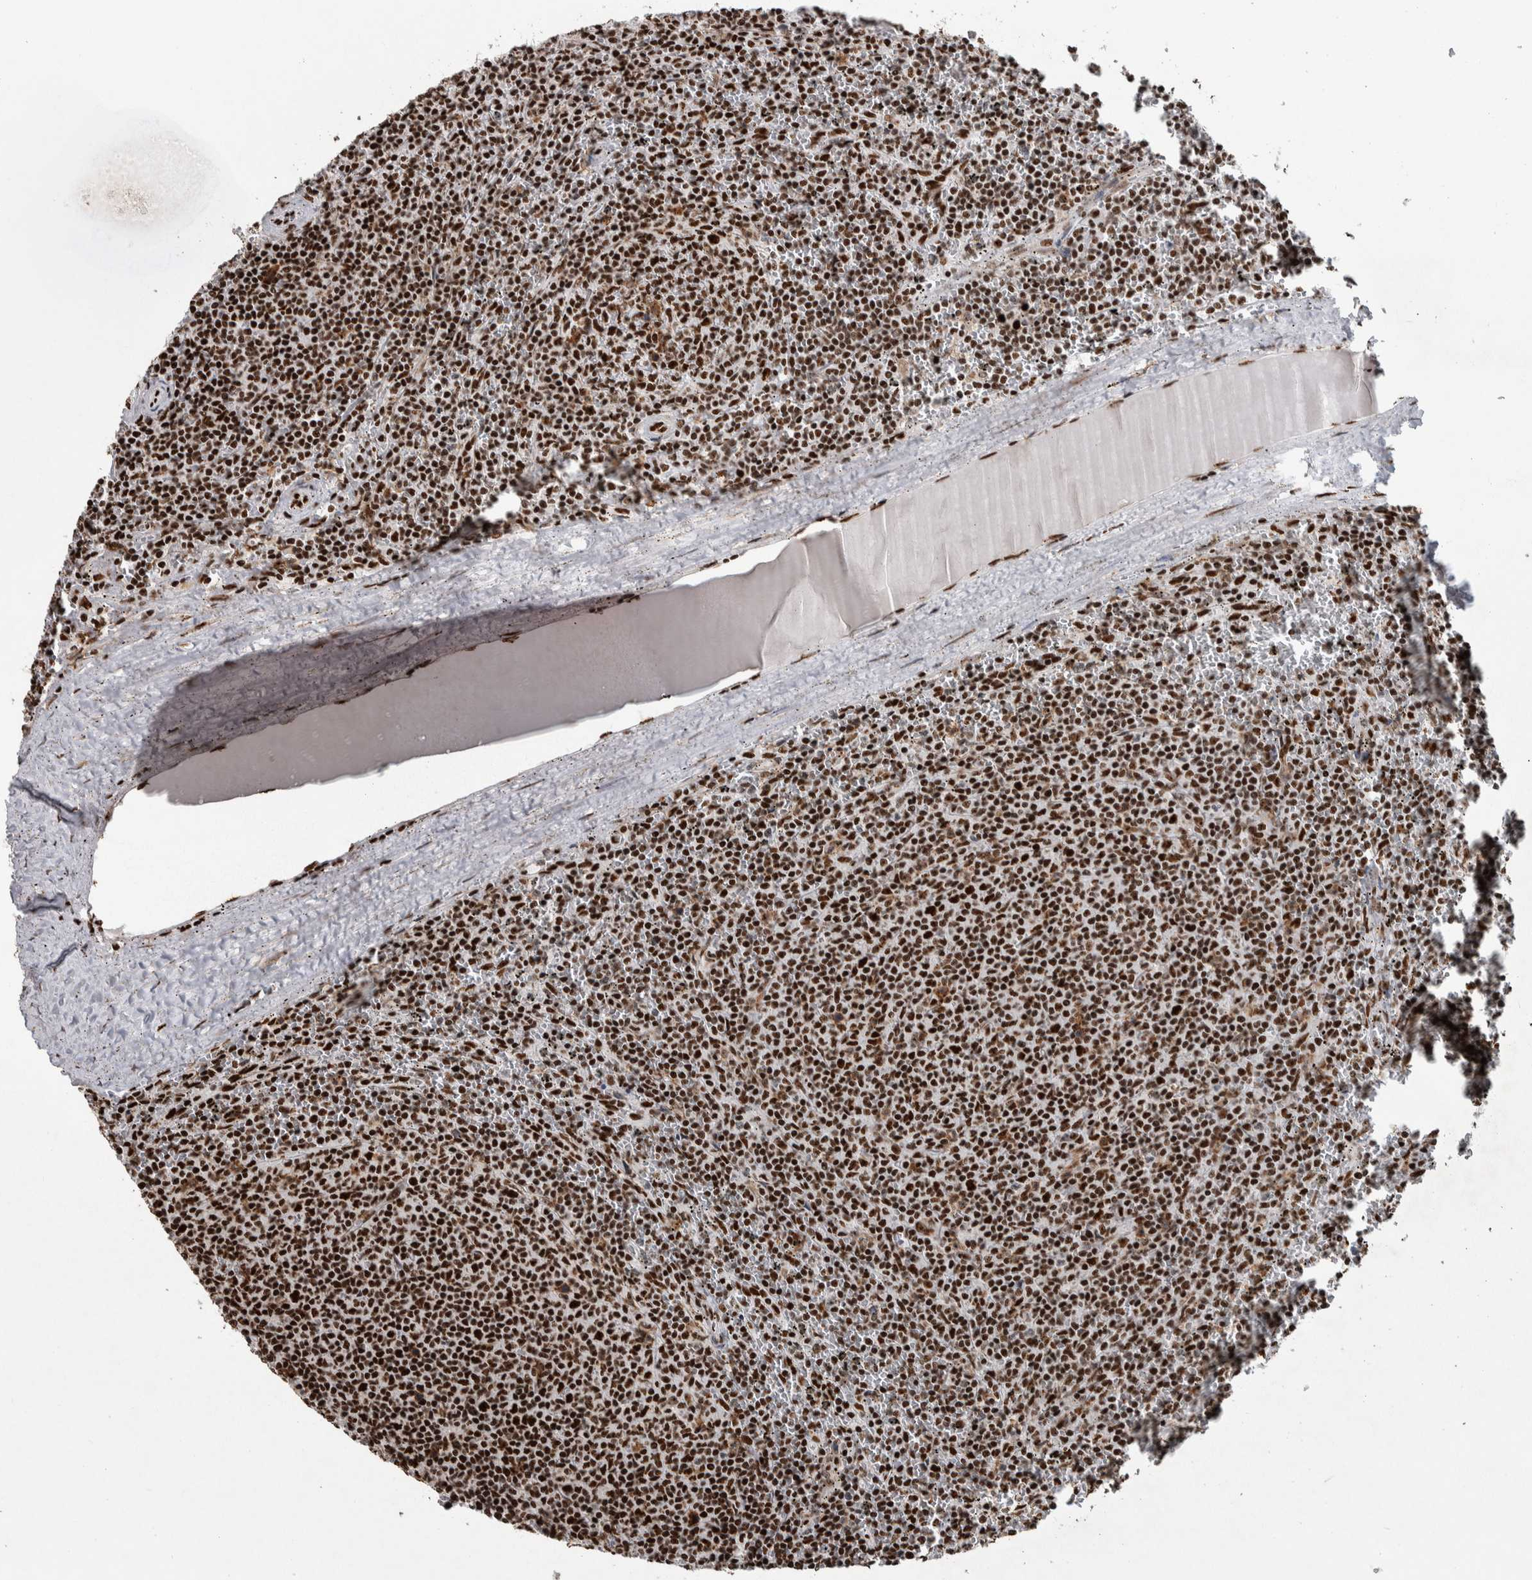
{"staining": {"intensity": "strong", "quantity": ">75%", "location": "nuclear"}, "tissue": "lymphoma", "cell_type": "Tumor cells", "image_type": "cancer", "snomed": [{"axis": "morphology", "description": "Malignant lymphoma, non-Hodgkin's type, Low grade"}, {"axis": "topography", "description": "Spleen"}], "caption": "A high amount of strong nuclear positivity is identified in about >75% of tumor cells in malignant lymphoma, non-Hodgkin's type (low-grade) tissue. (DAB (3,3'-diaminobenzidine) = brown stain, brightfield microscopy at high magnification).", "gene": "NCL", "patient": {"sex": "female", "age": 50}}